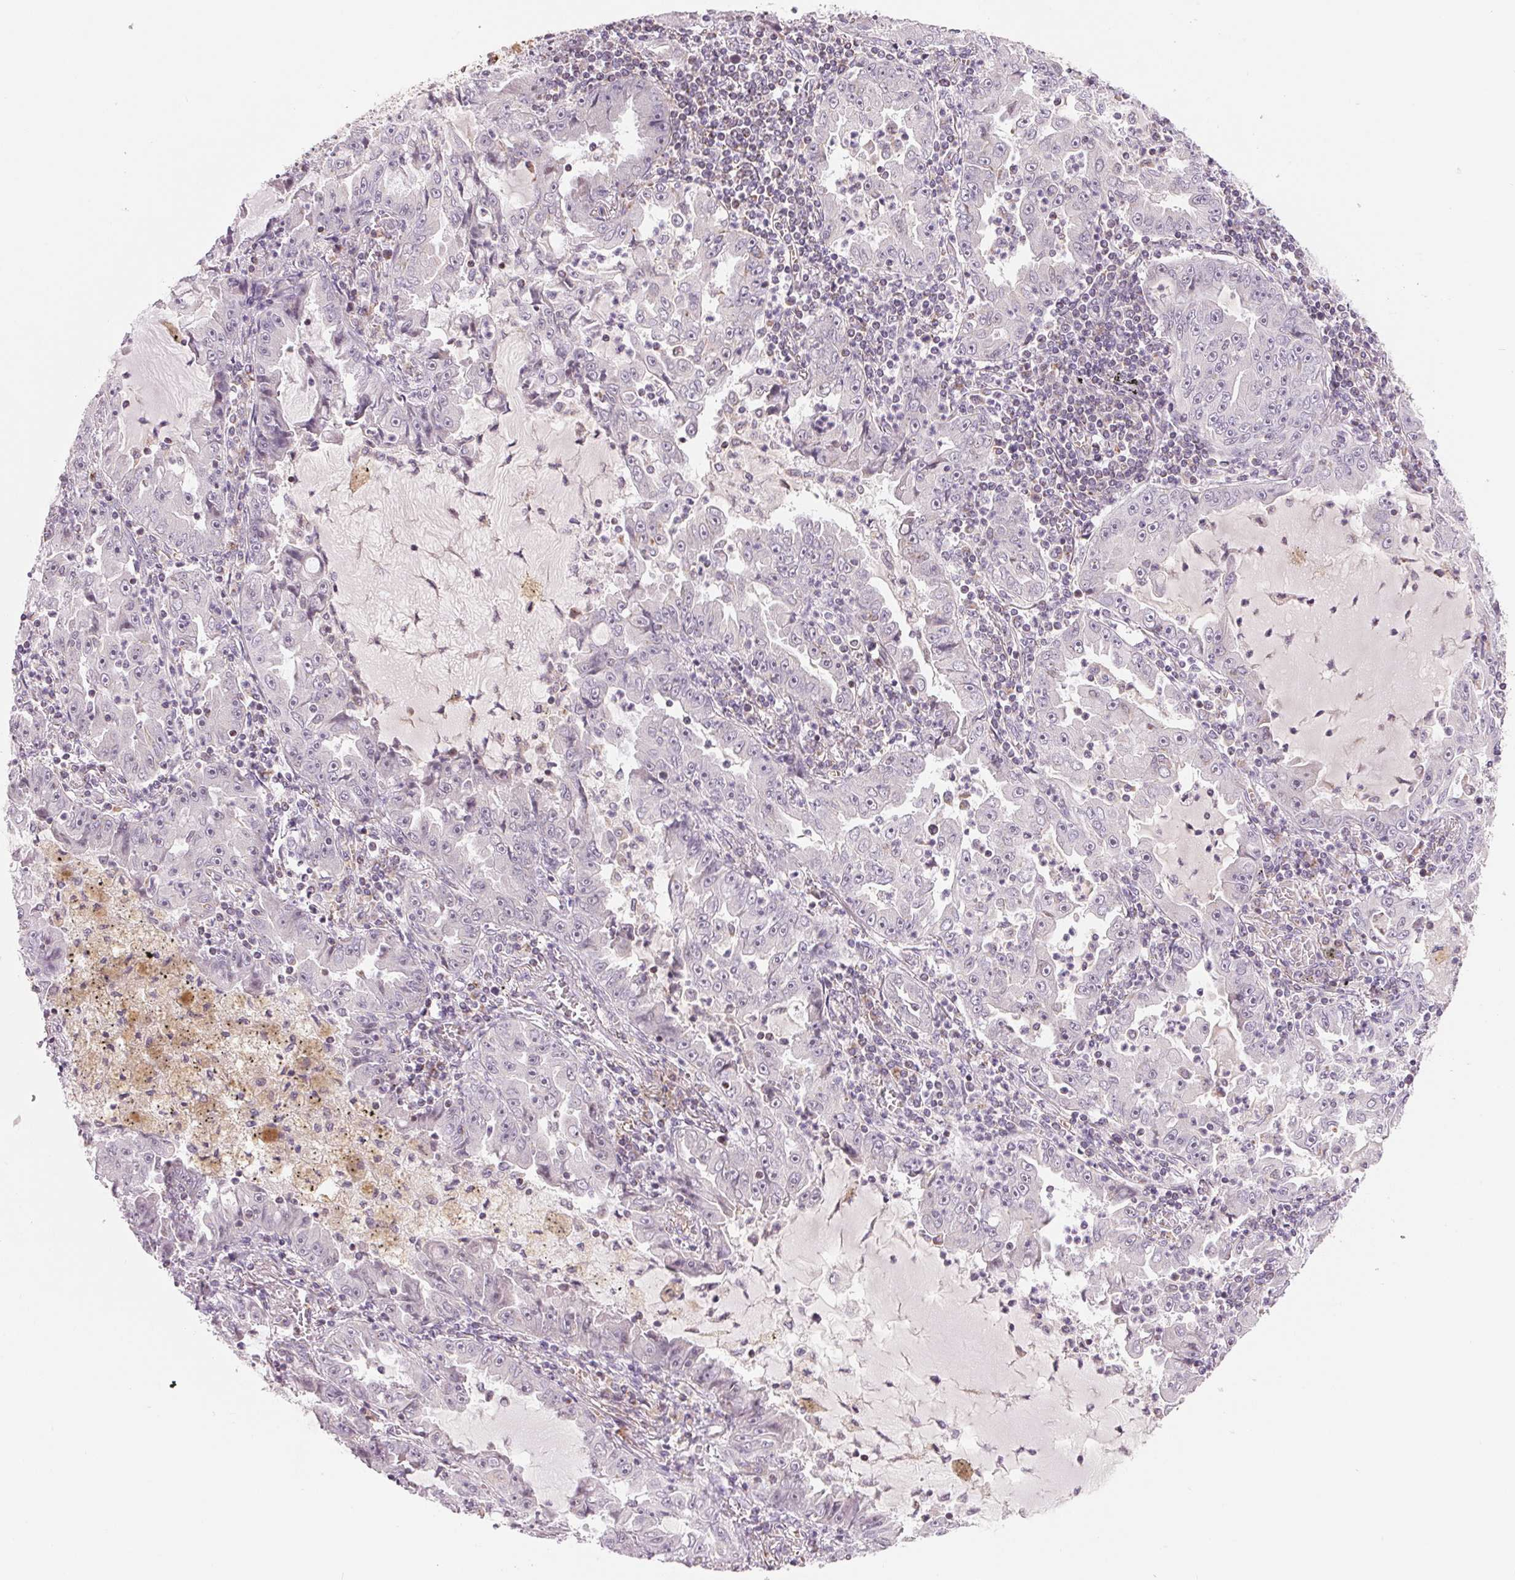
{"staining": {"intensity": "negative", "quantity": "none", "location": "none"}, "tissue": "lung cancer", "cell_type": "Tumor cells", "image_type": "cancer", "snomed": [{"axis": "morphology", "description": "Adenocarcinoma, NOS"}, {"axis": "topography", "description": "Lung"}], "caption": "Tumor cells are negative for brown protein staining in lung adenocarcinoma.", "gene": "HINT2", "patient": {"sex": "female", "age": 52}}